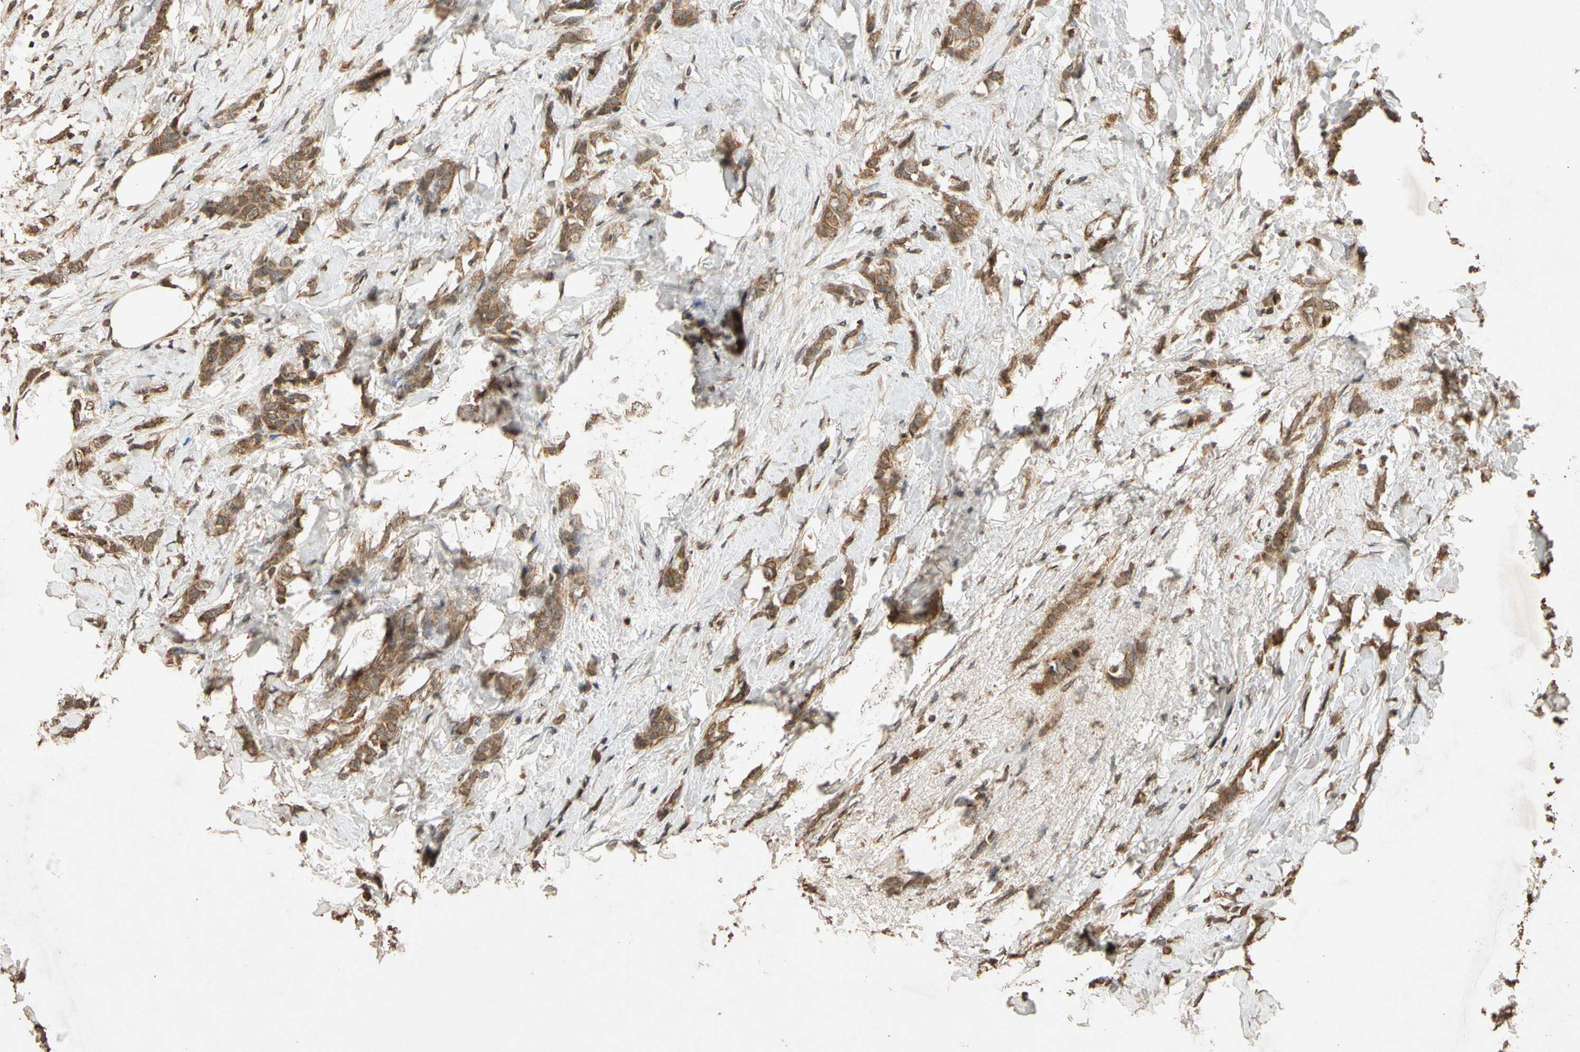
{"staining": {"intensity": "moderate", "quantity": ">75%", "location": "cytoplasmic/membranous"}, "tissue": "breast cancer", "cell_type": "Tumor cells", "image_type": "cancer", "snomed": [{"axis": "morphology", "description": "Lobular carcinoma, in situ"}, {"axis": "morphology", "description": "Lobular carcinoma"}, {"axis": "topography", "description": "Breast"}], "caption": "Breast cancer tissue displays moderate cytoplasmic/membranous positivity in approximately >75% of tumor cells", "gene": "TXN2", "patient": {"sex": "female", "age": 41}}